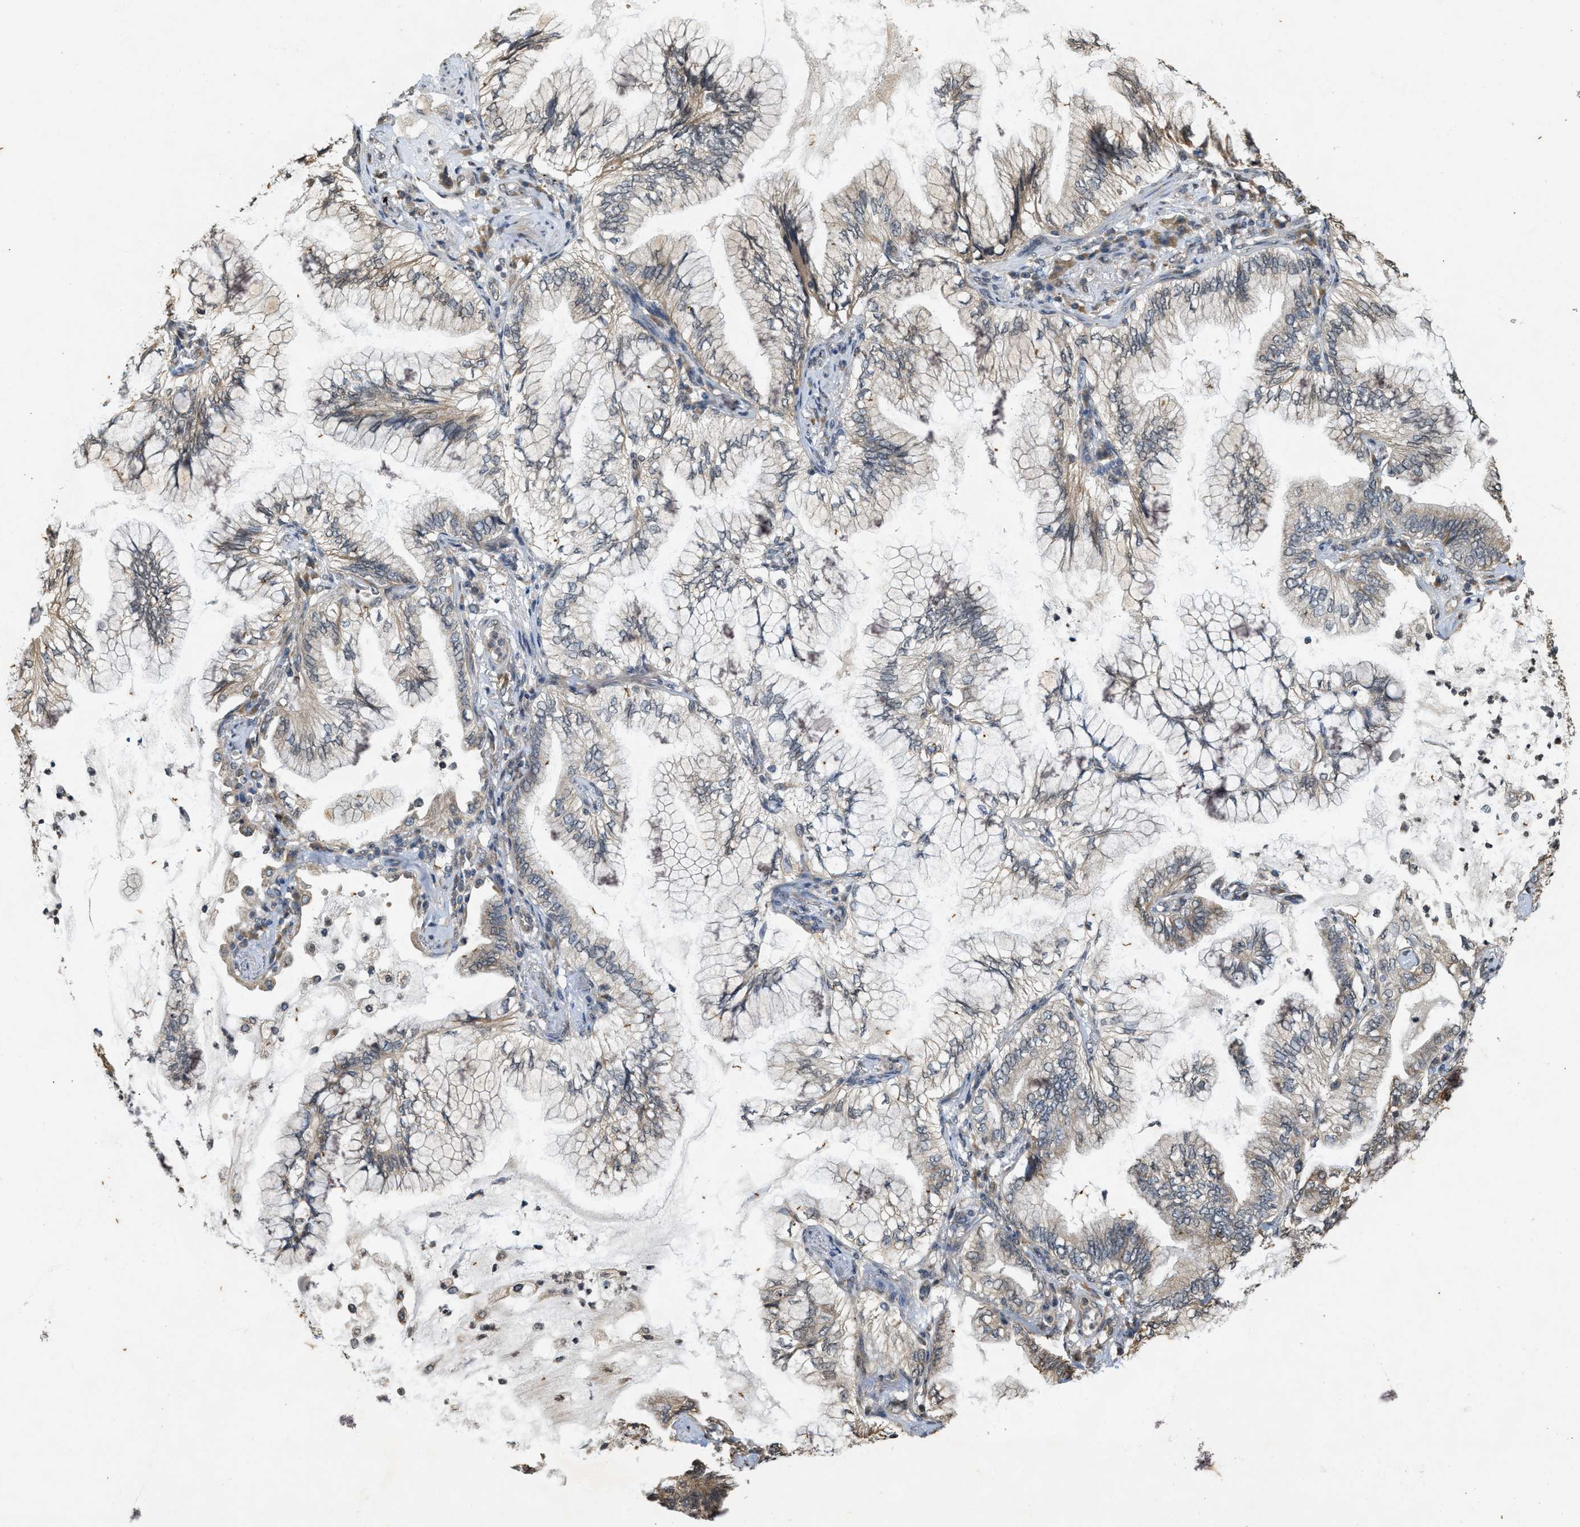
{"staining": {"intensity": "weak", "quantity": "25%-75%", "location": "cytoplasmic/membranous"}, "tissue": "lung cancer", "cell_type": "Tumor cells", "image_type": "cancer", "snomed": [{"axis": "morphology", "description": "Normal tissue, NOS"}, {"axis": "morphology", "description": "Adenocarcinoma, NOS"}, {"axis": "topography", "description": "Bronchus"}, {"axis": "topography", "description": "Lung"}], "caption": "Immunohistochemistry image of neoplastic tissue: lung cancer stained using IHC reveals low levels of weak protein expression localized specifically in the cytoplasmic/membranous of tumor cells, appearing as a cytoplasmic/membranous brown color.", "gene": "KIF21A", "patient": {"sex": "female", "age": 70}}